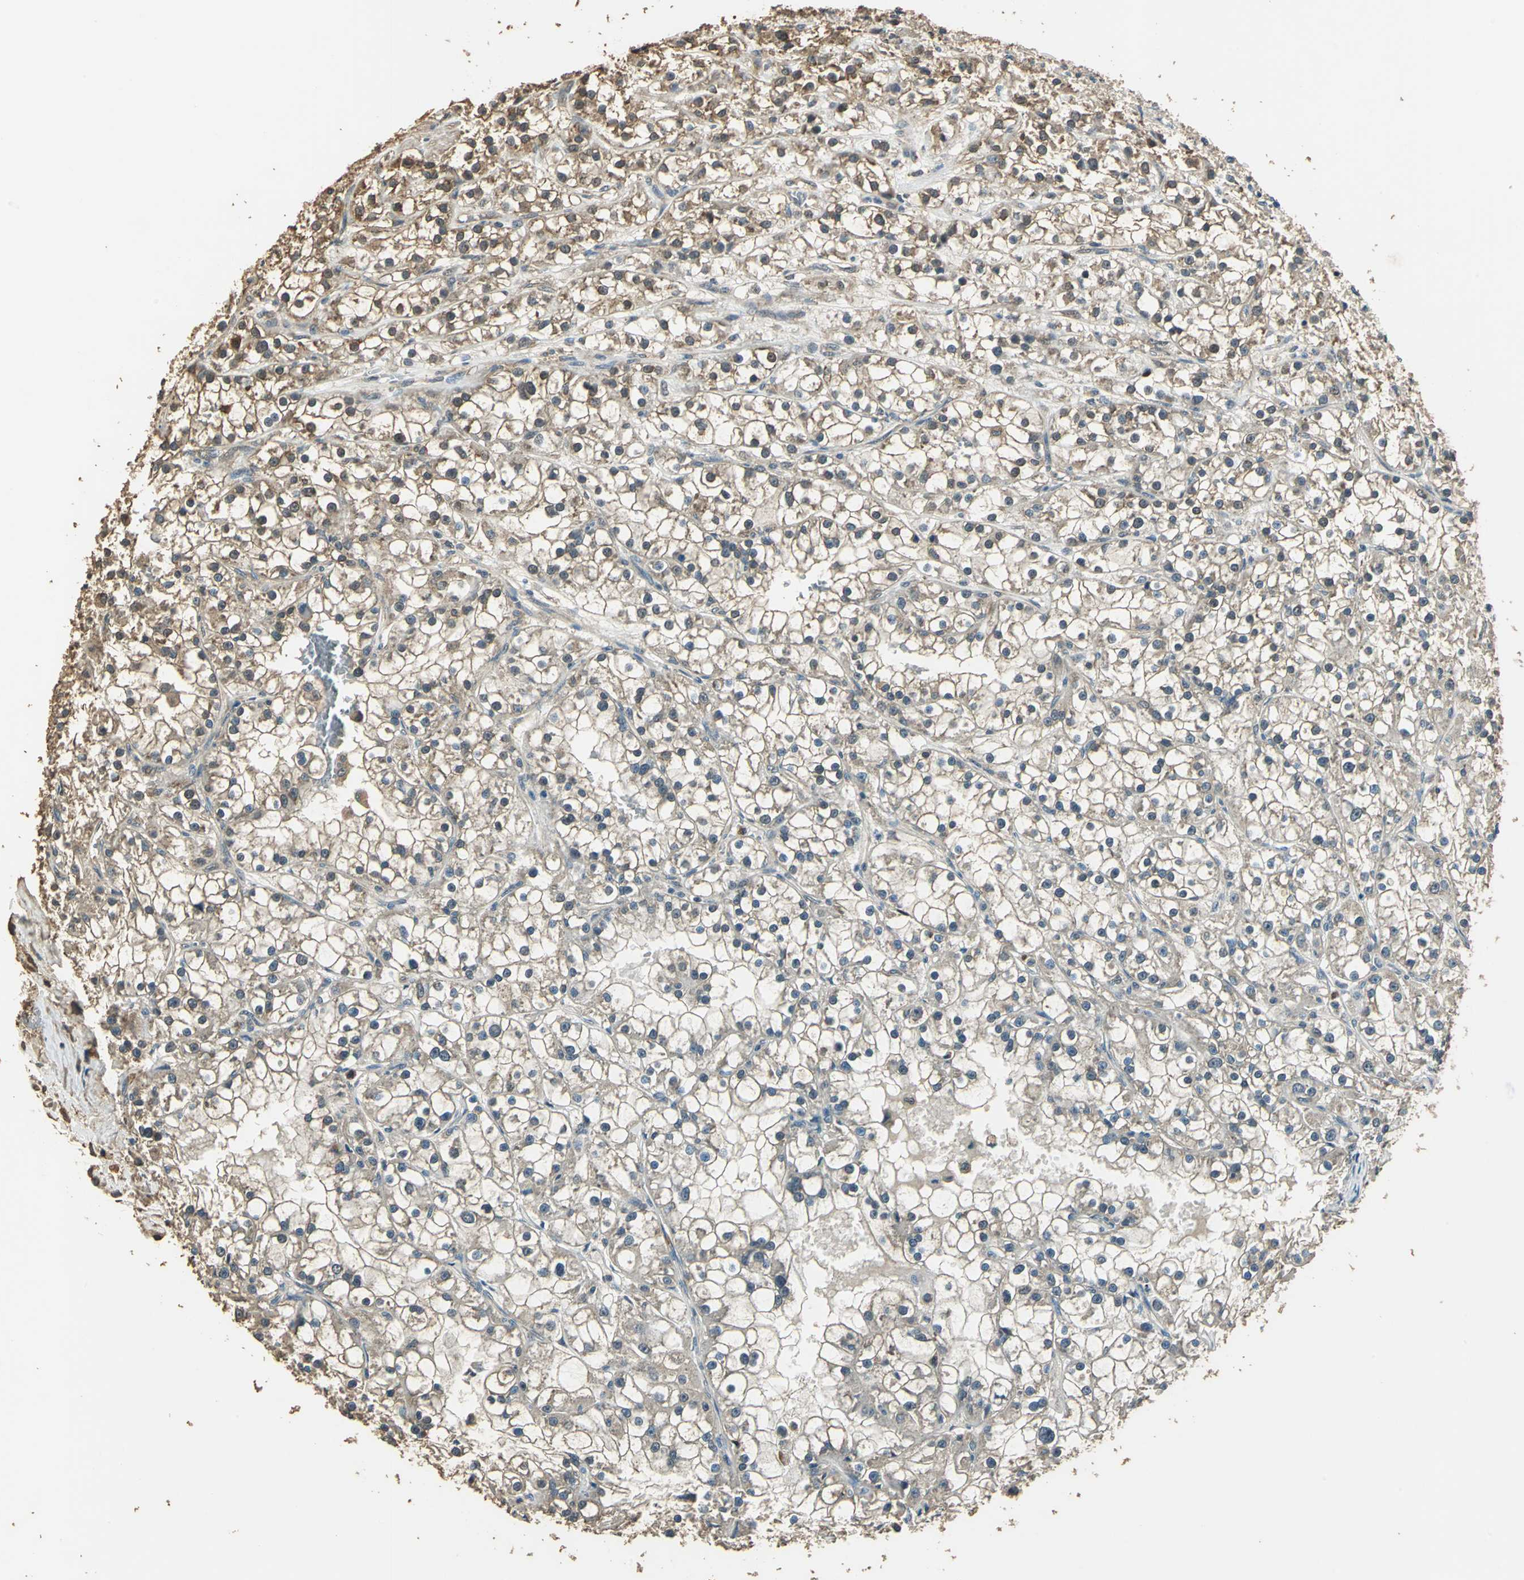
{"staining": {"intensity": "moderate", "quantity": ">75%", "location": "cytoplasmic/membranous"}, "tissue": "renal cancer", "cell_type": "Tumor cells", "image_type": "cancer", "snomed": [{"axis": "morphology", "description": "Adenocarcinoma, NOS"}, {"axis": "topography", "description": "Kidney"}], "caption": "Protein analysis of renal cancer (adenocarcinoma) tissue demonstrates moderate cytoplasmic/membranous positivity in approximately >75% of tumor cells.", "gene": "TMPRSS4", "patient": {"sex": "female", "age": 52}}